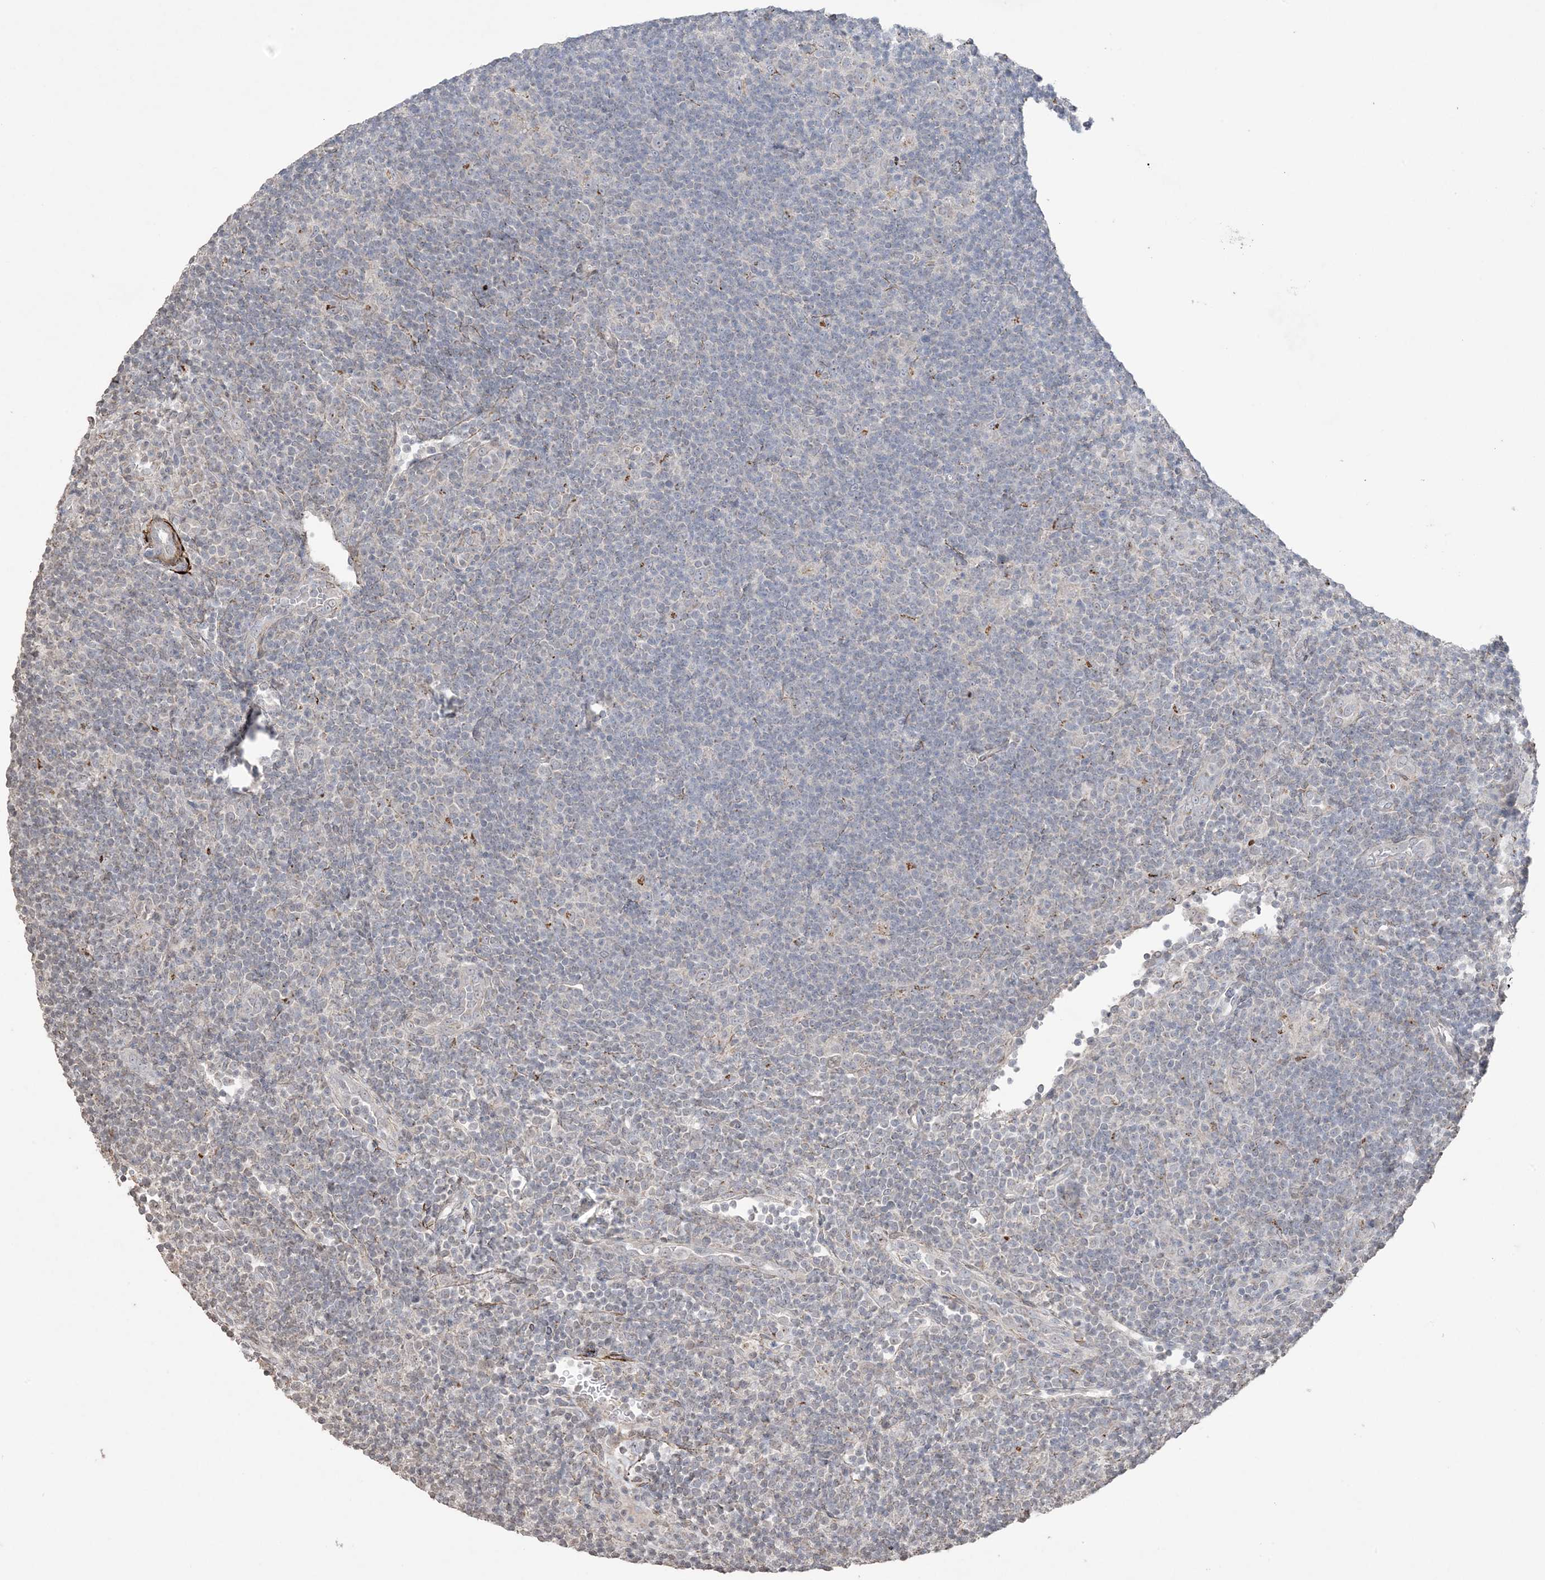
{"staining": {"intensity": "negative", "quantity": "none", "location": "none"}, "tissue": "lymphoma", "cell_type": "Tumor cells", "image_type": "cancer", "snomed": [{"axis": "morphology", "description": "Hodgkin's disease, NOS"}, {"axis": "topography", "description": "Lymph node"}], "caption": "High magnification brightfield microscopy of lymphoma stained with DAB (3,3'-diaminobenzidine) (brown) and counterstained with hematoxylin (blue): tumor cells show no significant staining.", "gene": "XRN1", "patient": {"sex": "female", "age": 57}}